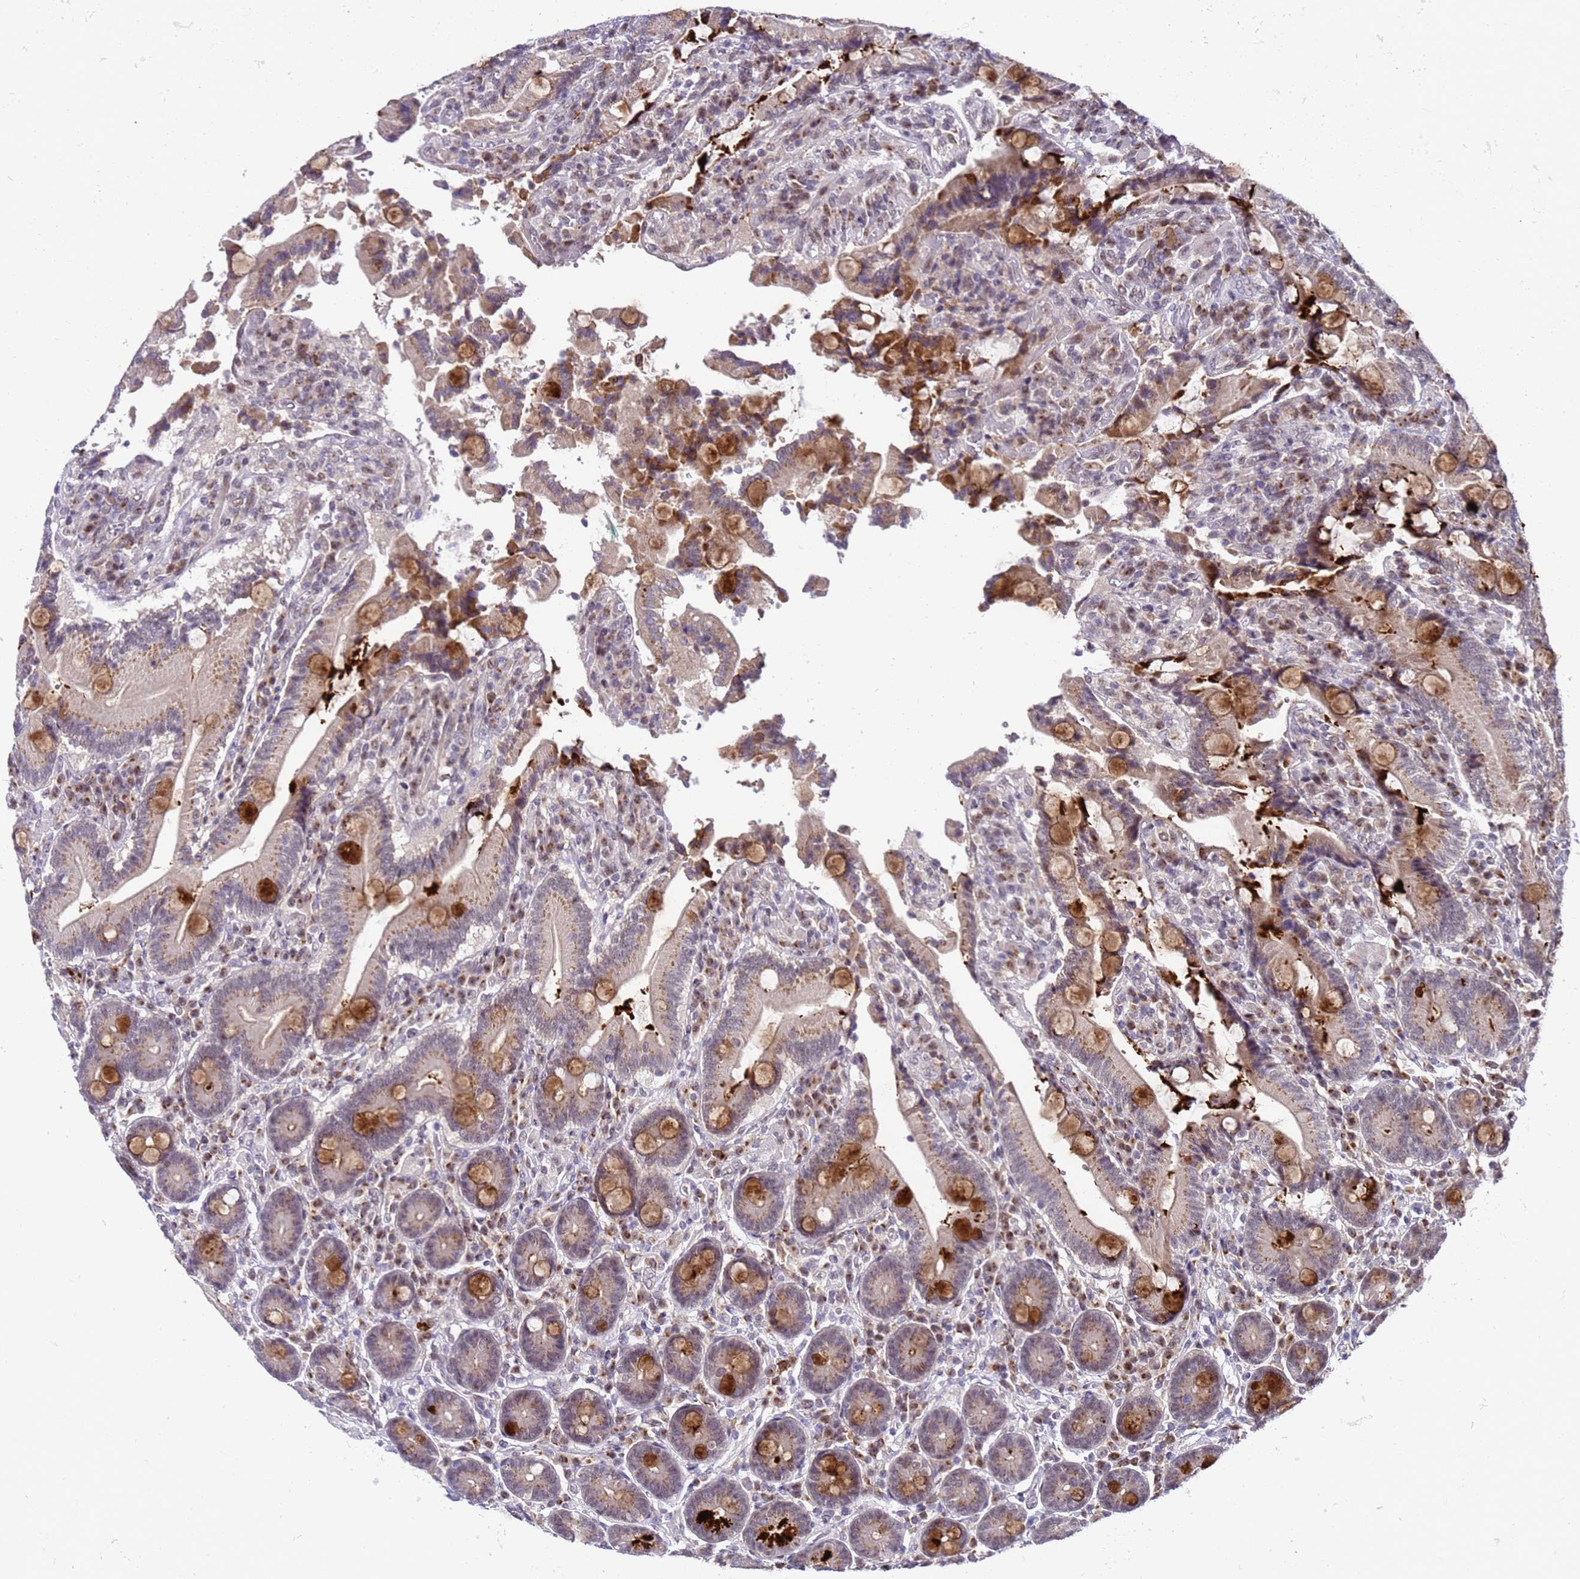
{"staining": {"intensity": "strong", "quantity": "25%-75%", "location": "cytoplasmic/membranous"}, "tissue": "duodenum", "cell_type": "Glandular cells", "image_type": "normal", "snomed": [{"axis": "morphology", "description": "Normal tissue, NOS"}, {"axis": "topography", "description": "Duodenum"}], "caption": "Unremarkable duodenum exhibits strong cytoplasmic/membranous staining in approximately 25%-75% of glandular cells, visualized by immunohistochemistry. The protein of interest is stained brown, and the nuclei are stained in blue (DAB IHC with brightfield microscopy, high magnification).", "gene": "C19orf47", "patient": {"sex": "female", "age": 62}}